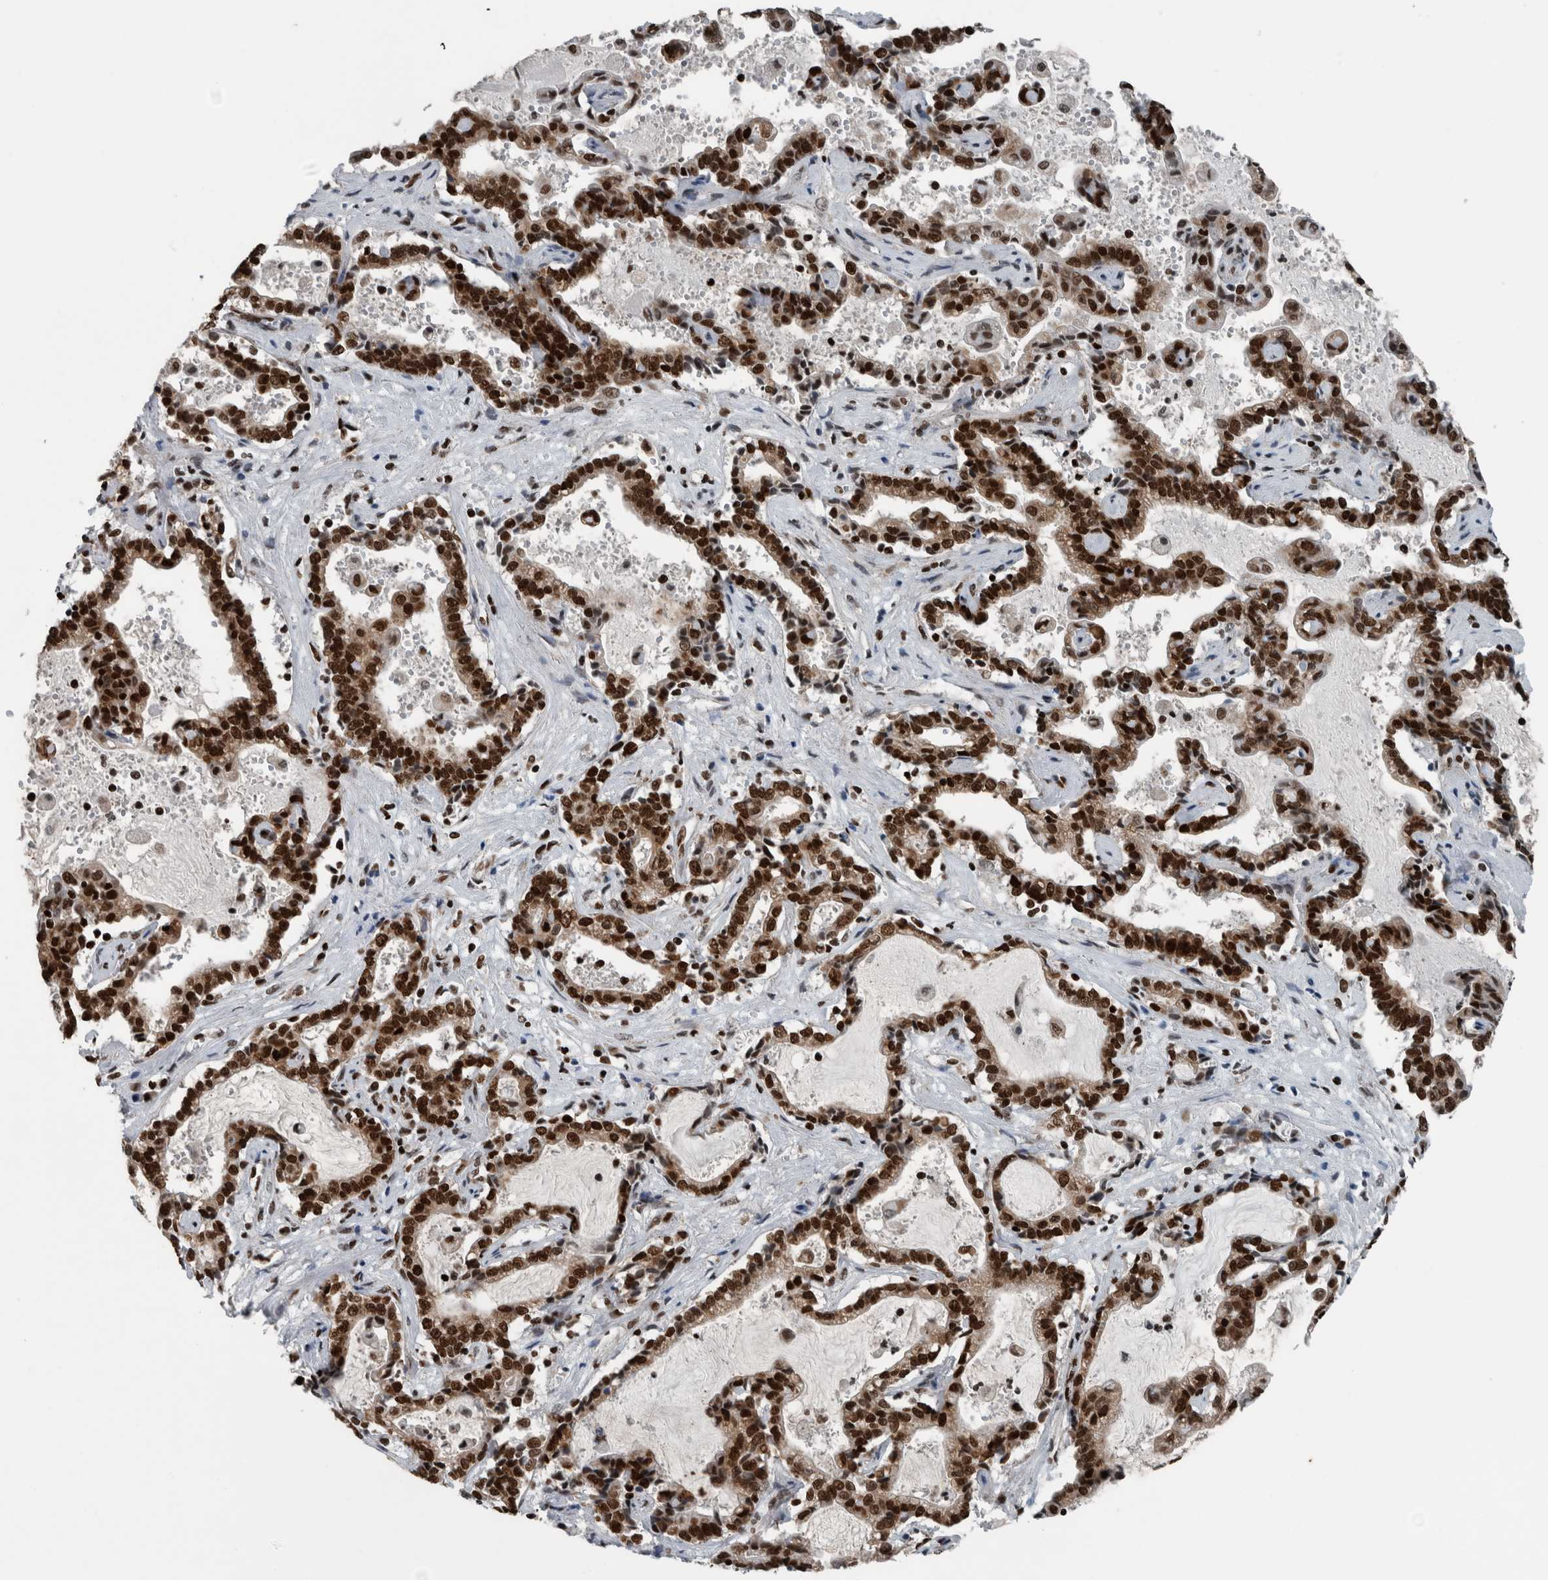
{"staining": {"intensity": "strong", "quantity": ">75%", "location": "nuclear"}, "tissue": "liver cancer", "cell_type": "Tumor cells", "image_type": "cancer", "snomed": [{"axis": "morphology", "description": "Cholangiocarcinoma"}, {"axis": "topography", "description": "Liver"}], "caption": "Liver cancer (cholangiocarcinoma) stained with immunohistochemistry reveals strong nuclear expression in approximately >75% of tumor cells. (brown staining indicates protein expression, while blue staining denotes nuclei).", "gene": "DNMT3A", "patient": {"sex": "male", "age": 57}}